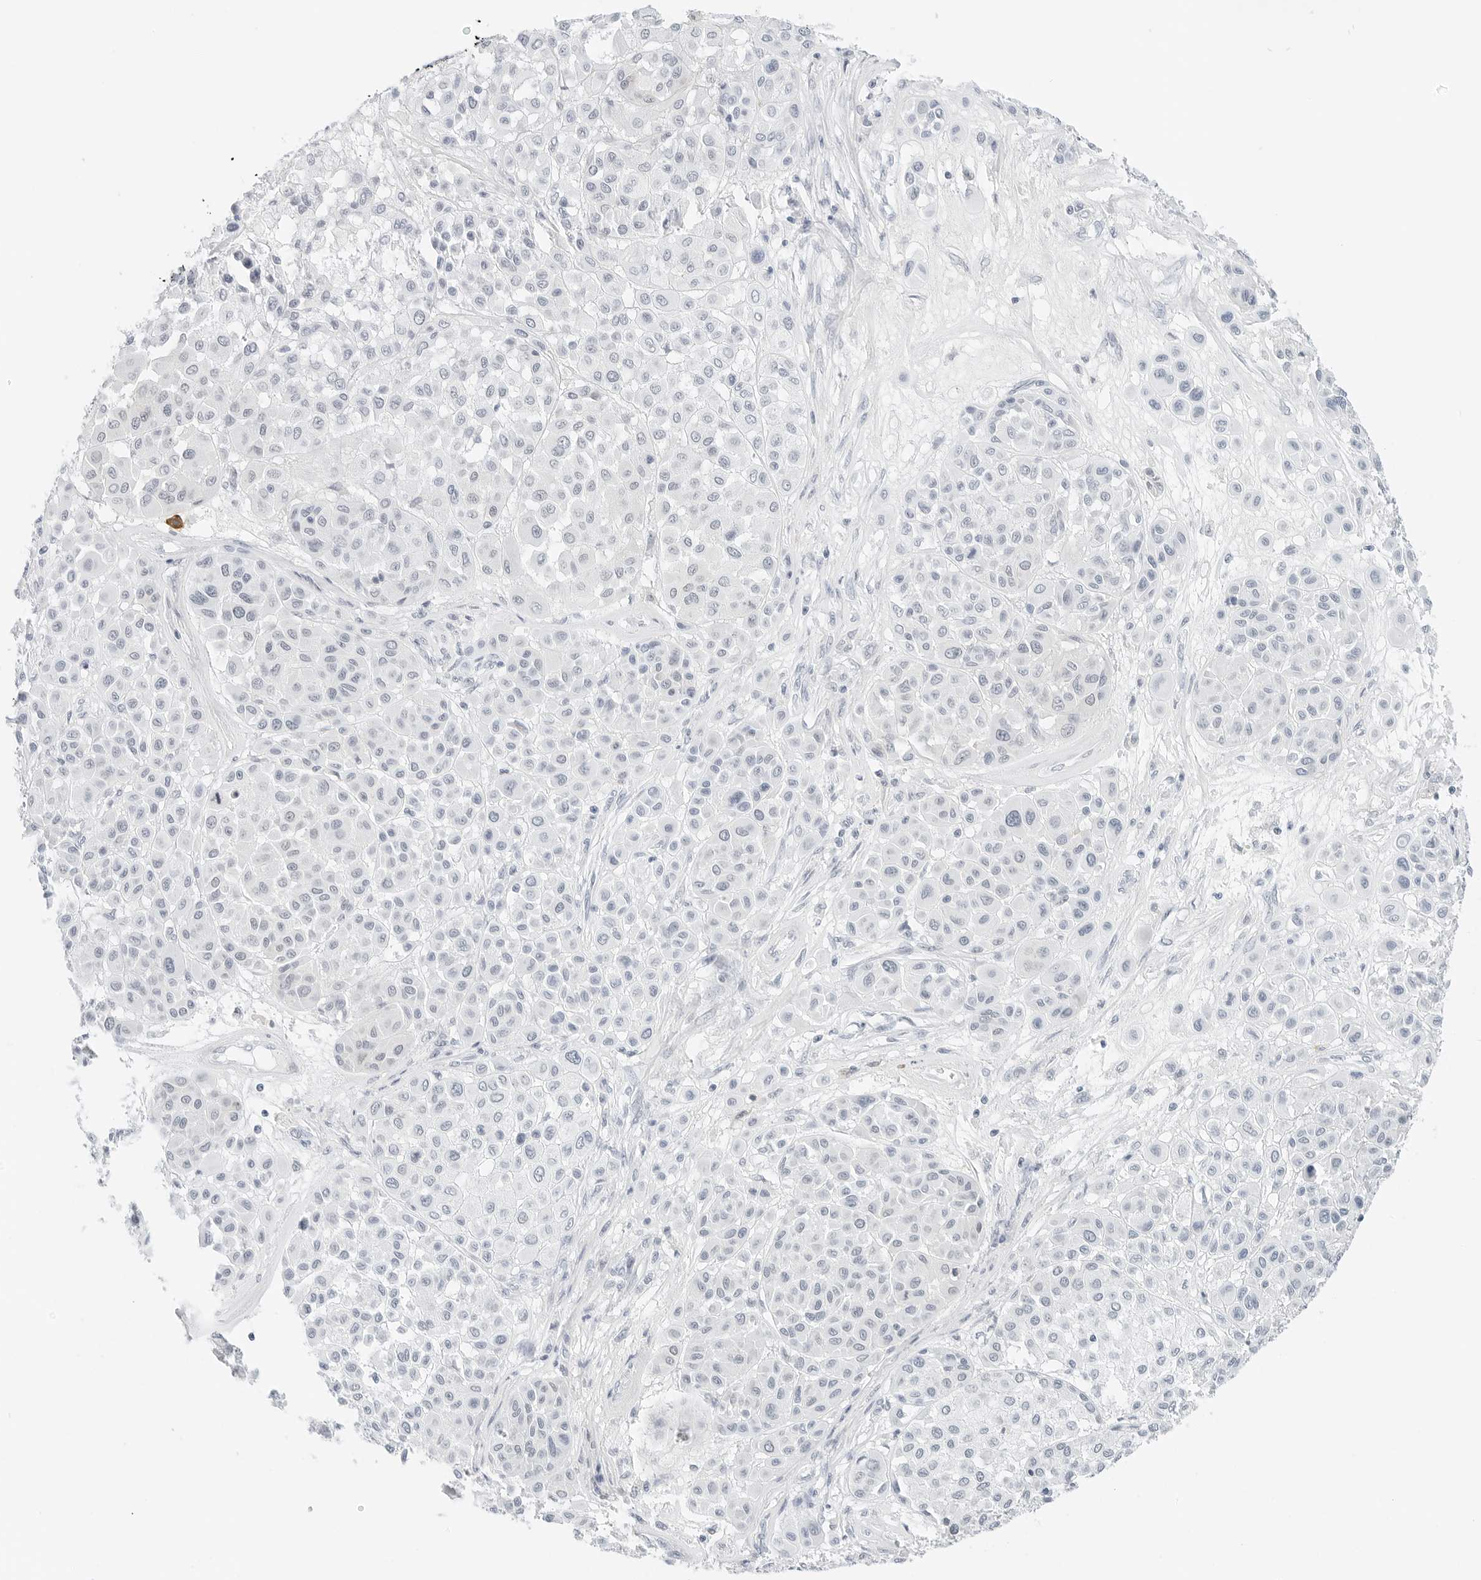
{"staining": {"intensity": "negative", "quantity": "none", "location": "none"}, "tissue": "melanoma", "cell_type": "Tumor cells", "image_type": "cancer", "snomed": [{"axis": "morphology", "description": "Malignant melanoma, Metastatic site"}, {"axis": "topography", "description": "Soft tissue"}], "caption": "Tumor cells show no significant protein staining in malignant melanoma (metastatic site).", "gene": "CCSAP", "patient": {"sex": "male", "age": 41}}